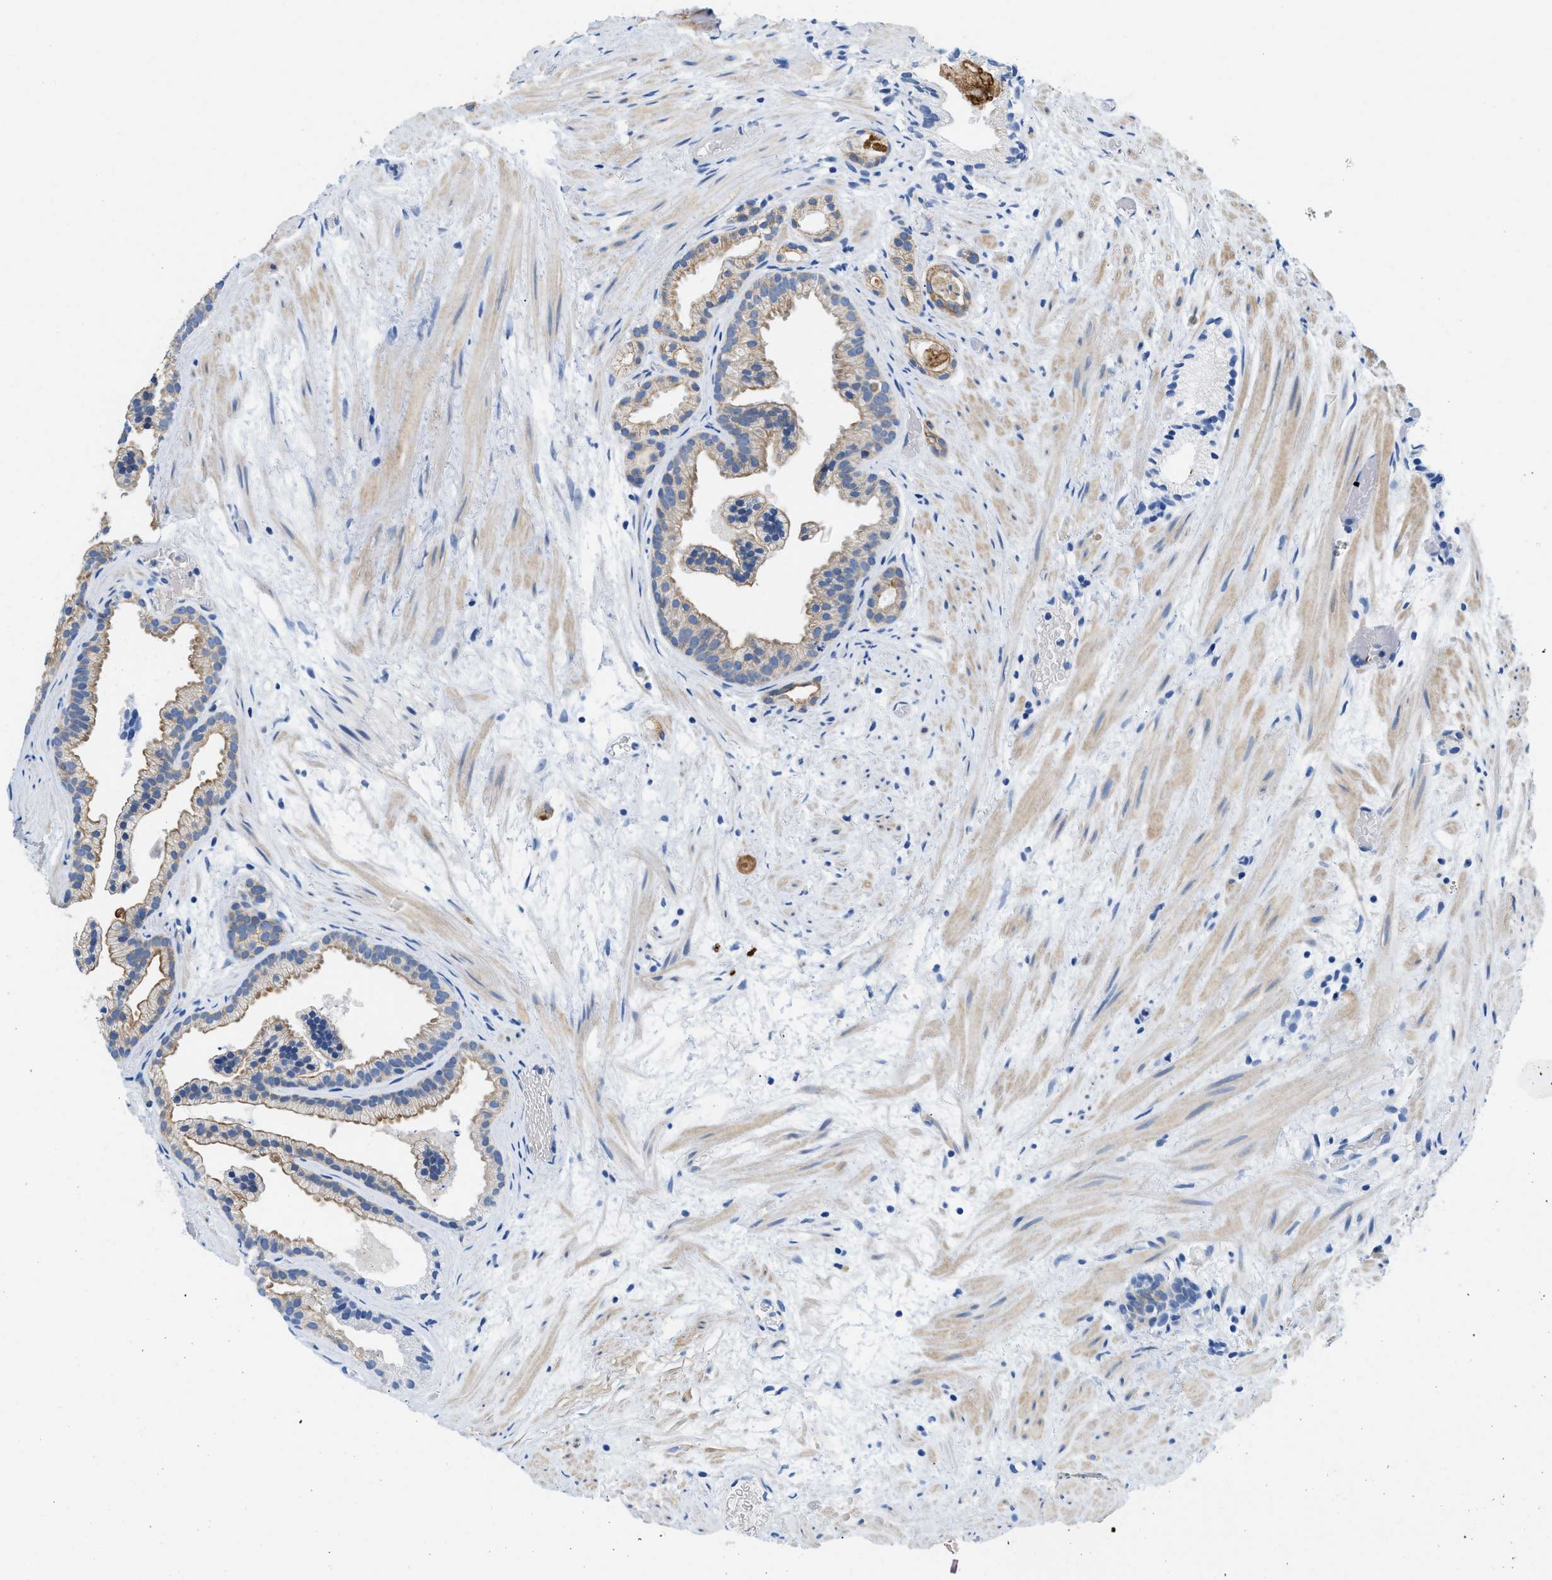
{"staining": {"intensity": "weak", "quantity": "25%-75%", "location": "cytoplasmic/membranous"}, "tissue": "prostate cancer", "cell_type": "Tumor cells", "image_type": "cancer", "snomed": [{"axis": "morphology", "description": "Adenocarcinoma, Low grade"}, {"axis": "topography", "description": "Prostate"}], "caption": "An immunohistochemistry image of tumor tissue is shown. Protein staining in brown labels weak cytoplasmic/membranous positivity in prostate adenocarcinoma (low-grade) within tumor cells.", "gene": "BPGM", "patient": {"sex": "male", "age": 89}}